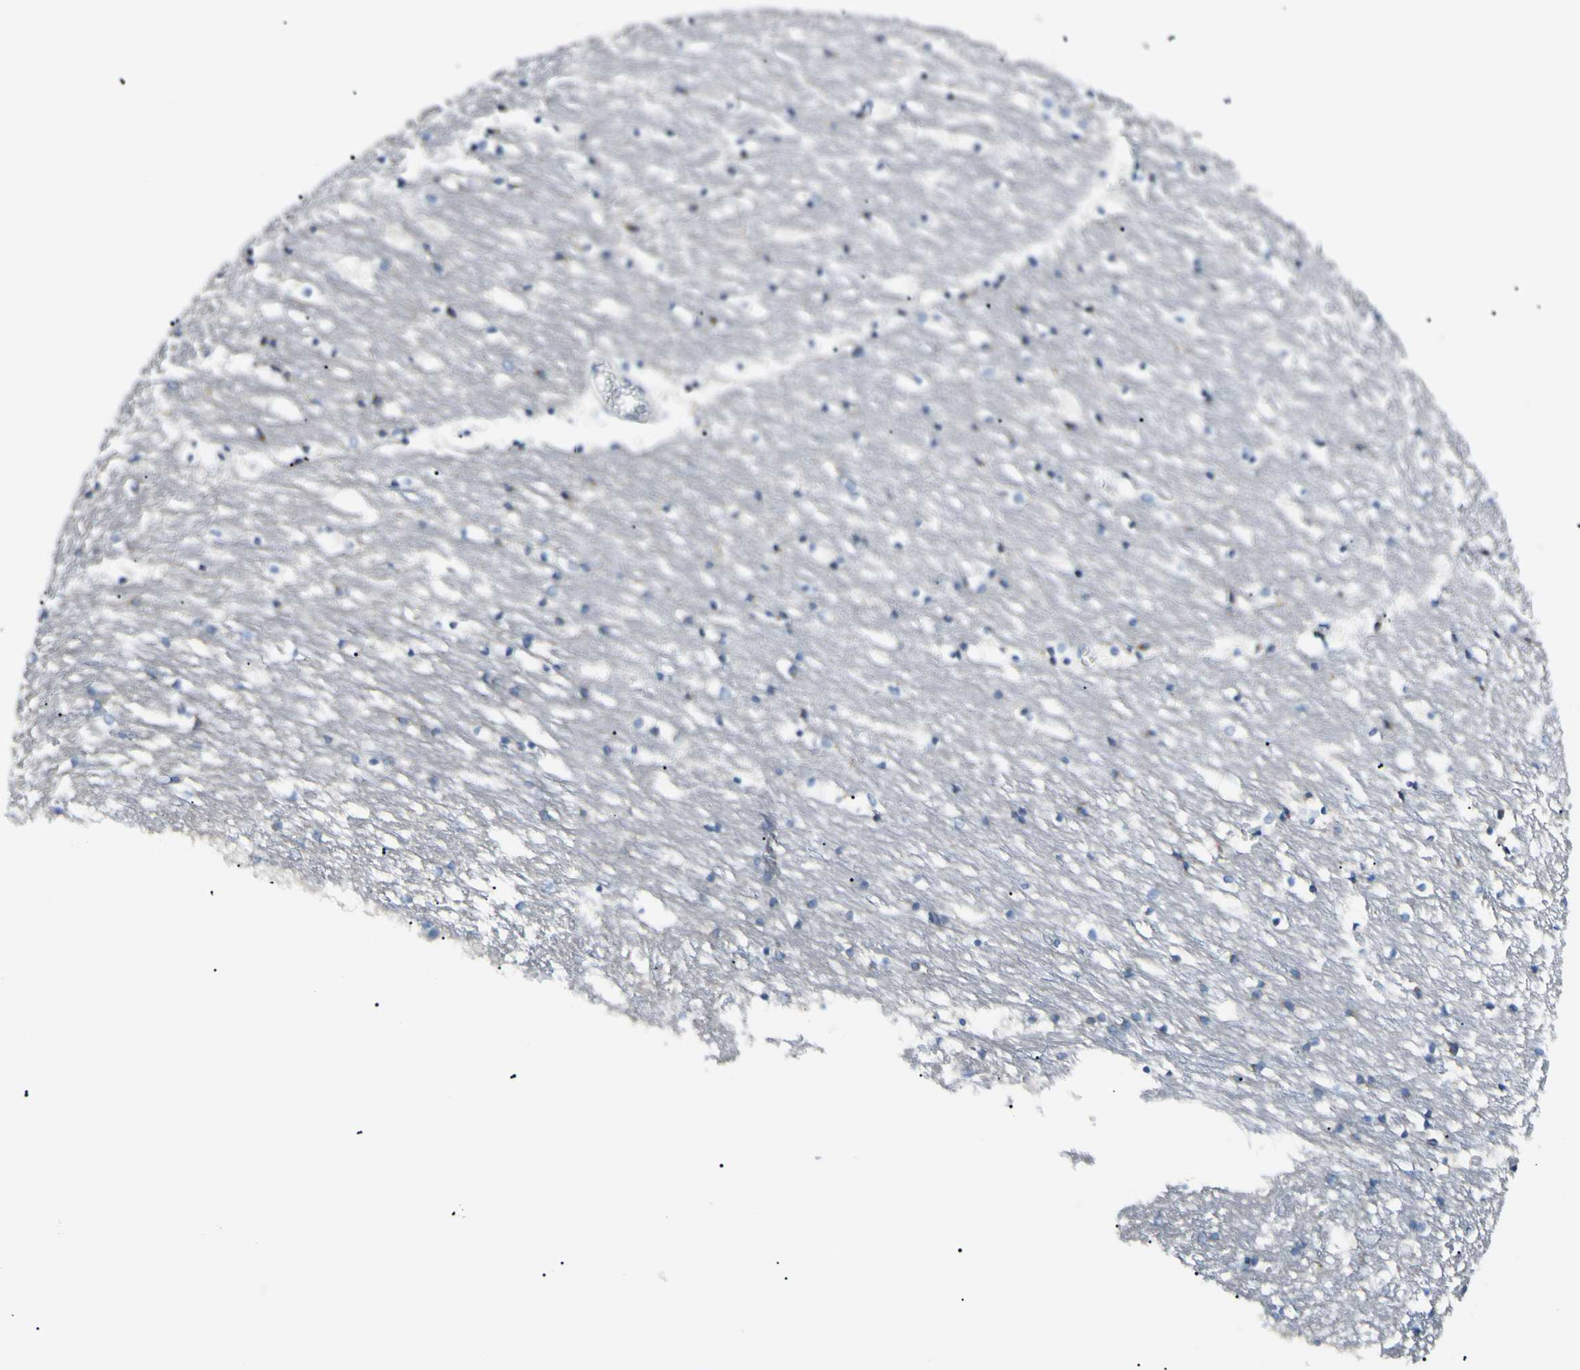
{"staining": {"intensity": "moderate", "quantity": "<25%", "location": "cytoplasmic/membranous"}, "tissue": "caudate", "cell_type": "Glial cells", "image_type": "normal", "snomed": [{"axis": "morphology", "description": "Normal tissue, NOS"}, {"axis": "topography", "description": "Lateral ventricle wall"}], "caption": "Immunohistochemistry (IHC) (DAB) staining of benign human caudate demonstrates moderate cytoplasmic/membranous protein expression in about <25% of glial cells. (DAB (3,3'-diaminobenzidine) IHC, brown staining for protein, blue staining for nuclei).", "gene": "FOLH1", "patient": {"sex": "male", "age": 45}}